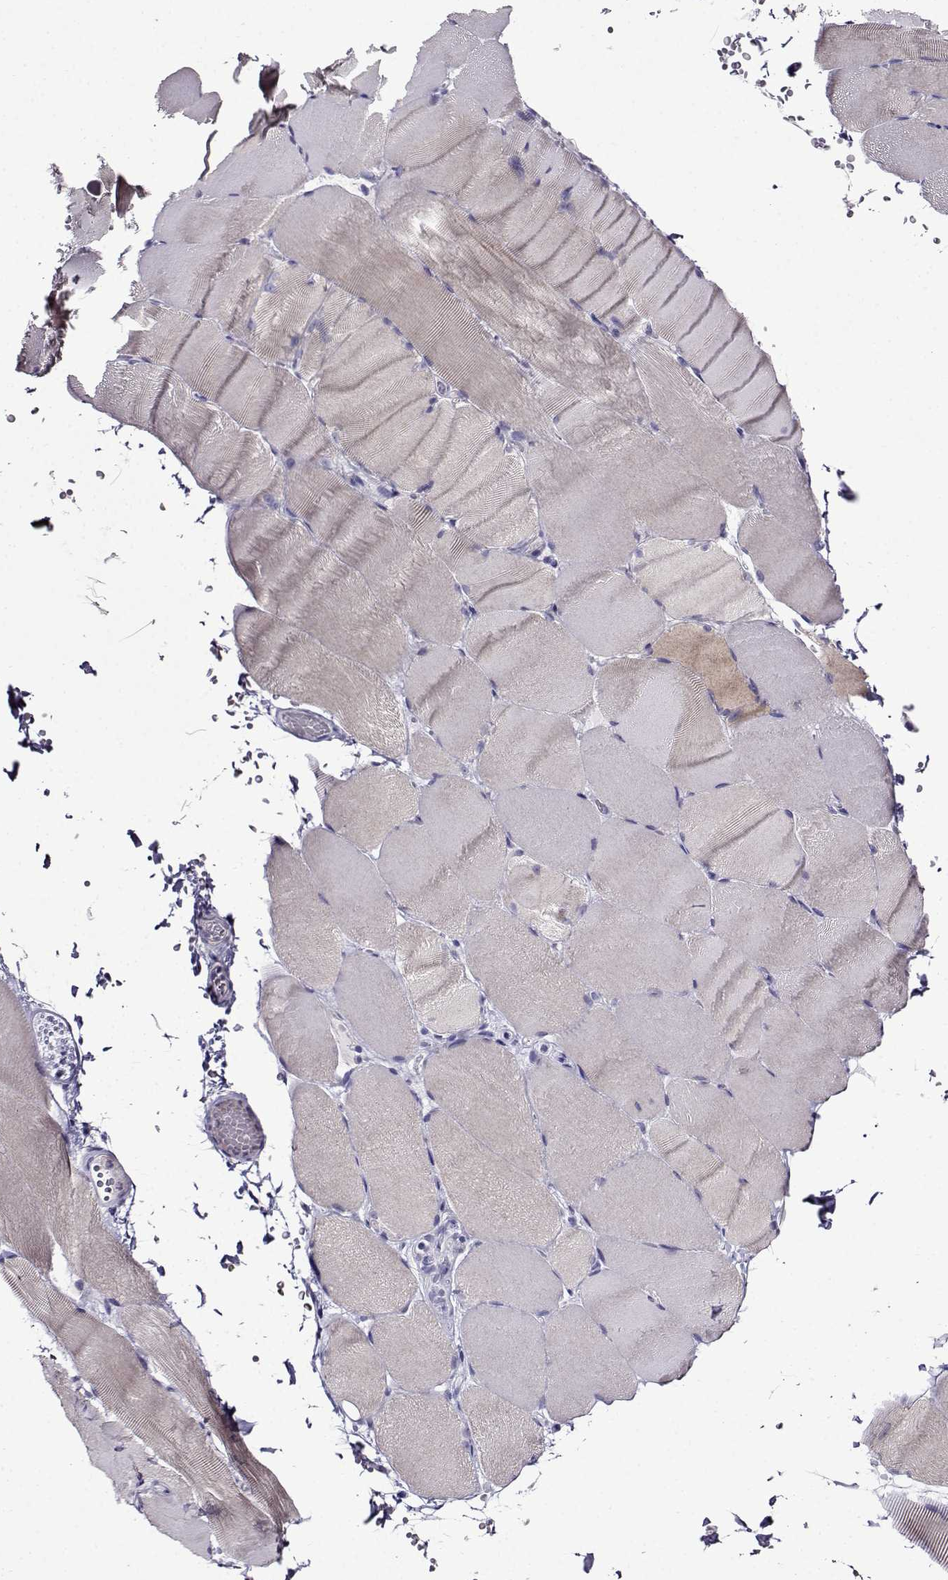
{"staining": {"intensity": "negative", "quantity": "none", "location": "none"}, "tissue": "skeletal muscle", "cell_type": "Myocytes", "image_type": "normal", "snomed": [{"axis": "morphology", "description": "Normal tissue, NOS"}, {"axis": "topography", "description": "Skeletal muscle"}], "caption": "Immunohistochemistry micrograph of benign human skeletal muscle stained for a protein (brown), which shows no expression in myocytes.", "gene": "TMEM266", "patient": {"sex": "female", "age": 37}}